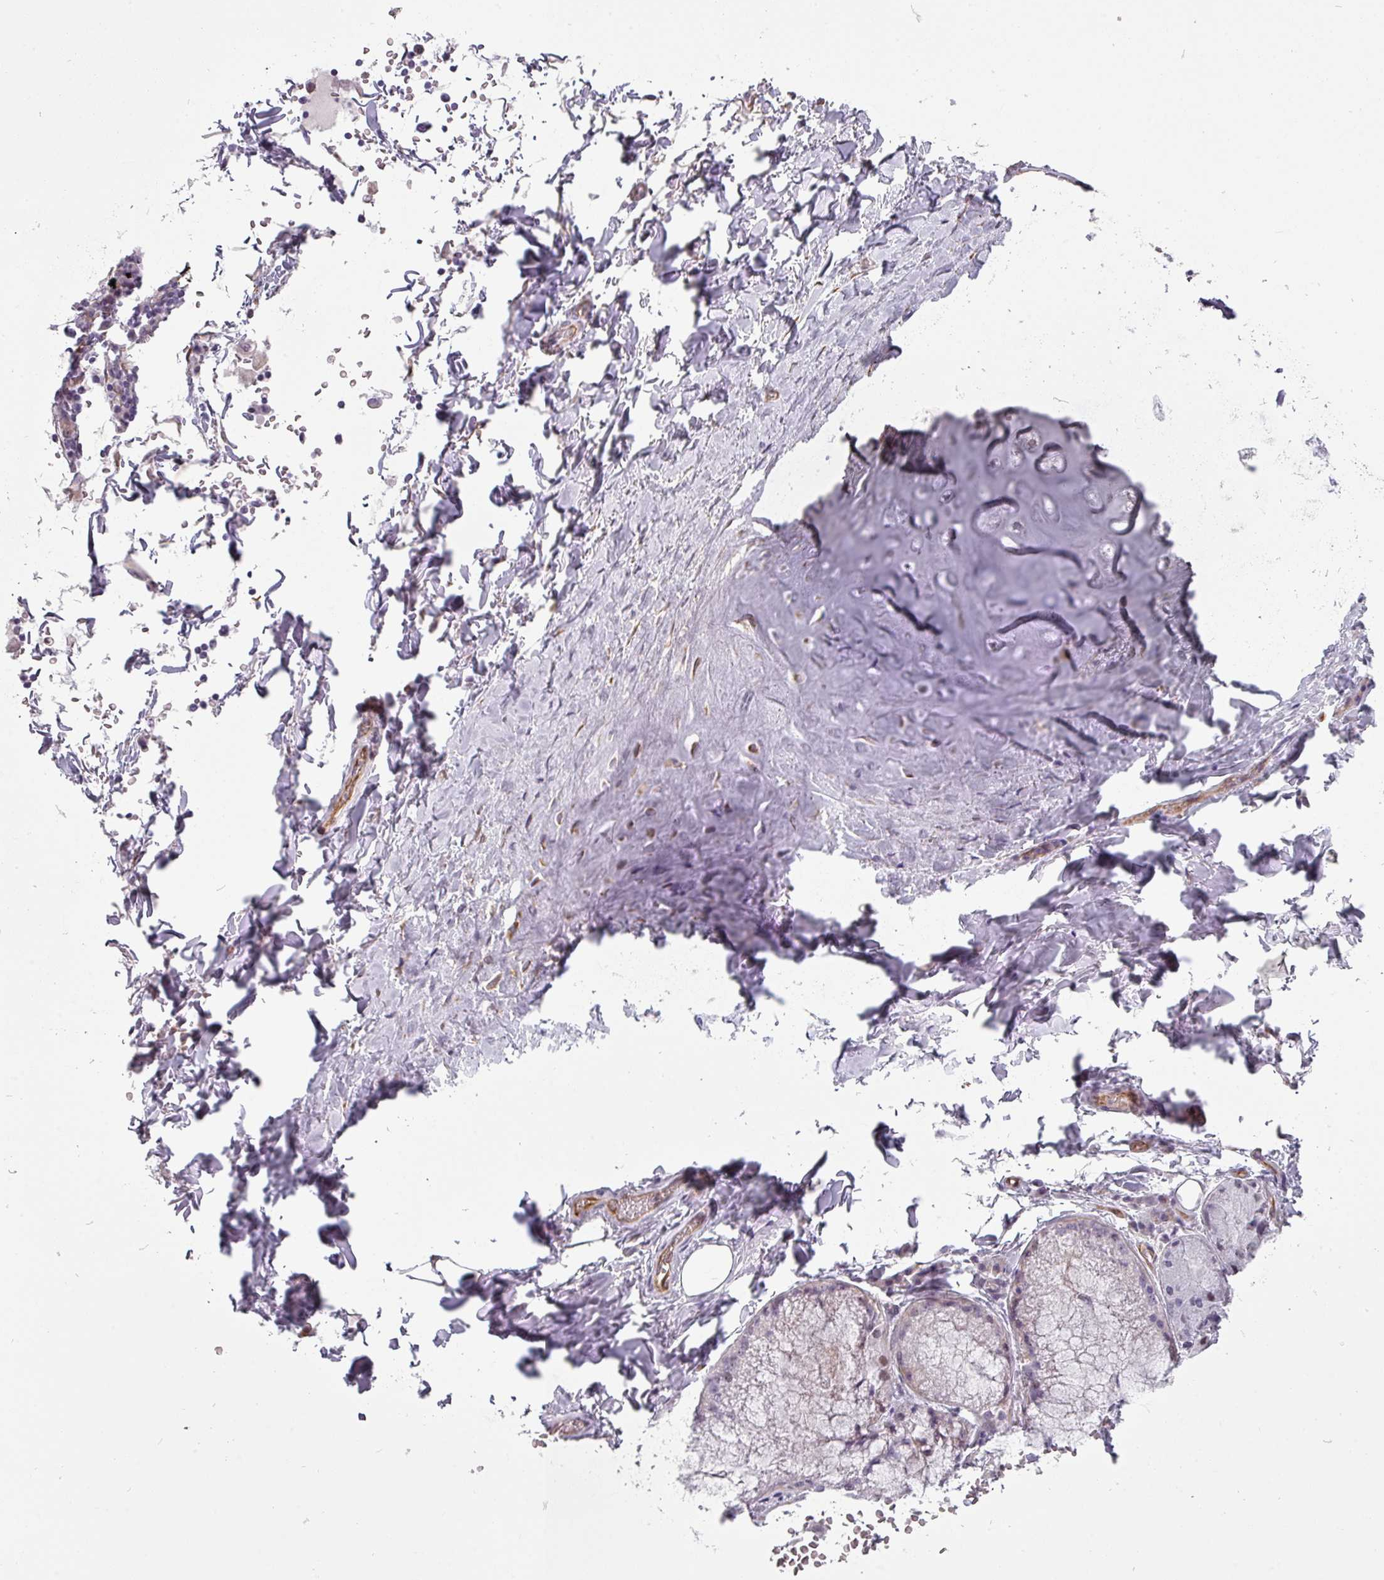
{"staining": {"intensity": "negative", "quantity": "none", "location": "none"}, "tissue": "adipose tissue", "cell_type": "Adipocytes", "image_type": "normal", "snomed": [{"axis": "morphology", "description": "Normal tissue, NOS"}, {"axis": "topography", "description": "Cartilage tissue"}, {"axis": "topography", "description": "Bronchus"}], "caption": "Adipocytes are negative for protein expression in normal human adipose tissue. The staining is performed using DAB brown chromogen with nuclei counter-stained in using hematoxylin.", "gene": "CHRDL1", "patient": {"sex": "male", "age": 63}}